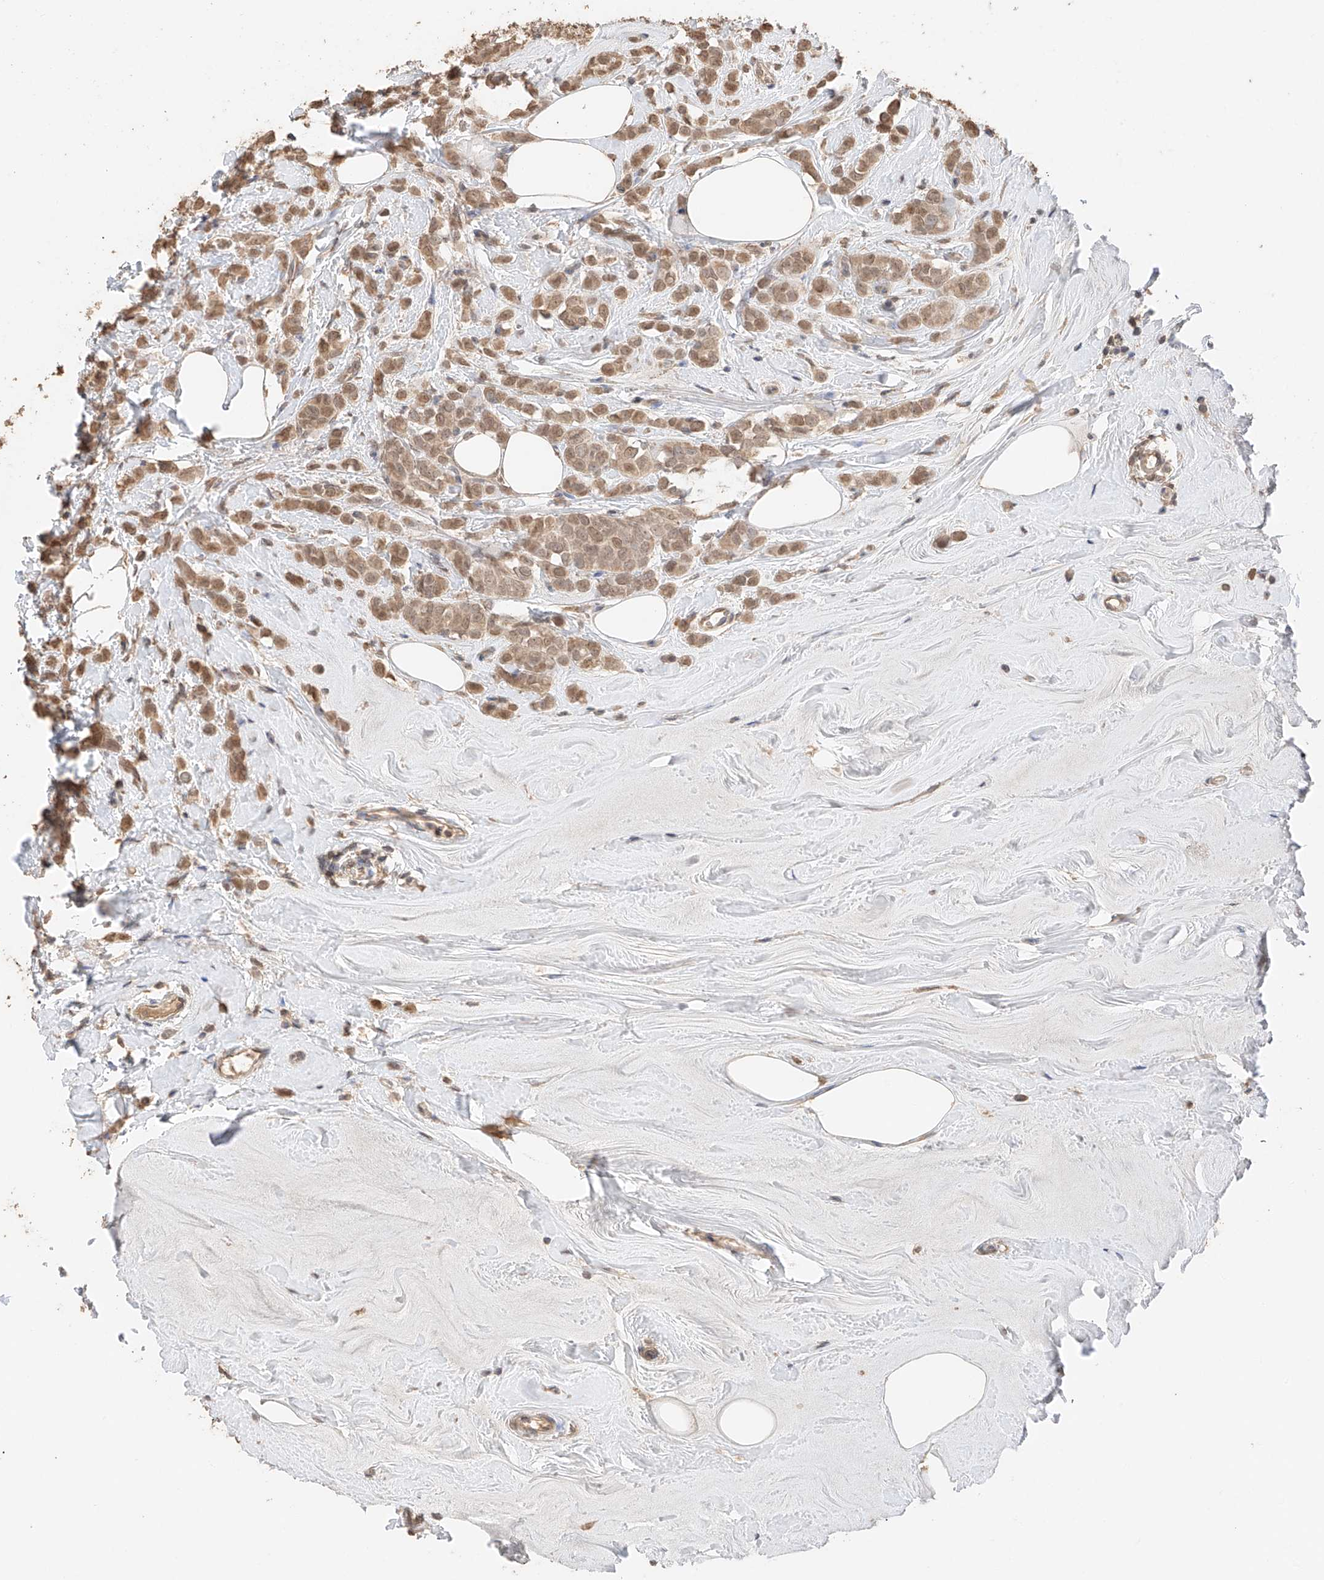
{"staining": {"intensity": "moderate", "quantity": ">75%", "location": "cytoplasmic/membranous,nuclear"}, "tissue": "breast cancer", "cell_type": "Tumor cells", "image_type": "cancer", "snomed": [{"axis": "morphology", "description": "Lobular carcinoma"}, {"axis": "topography", "description": "Breast"}], "caption": "Tumor cells display medium levels of moderate cytoplasmic/membranous and nuclear staining in about >75% of cells in human breast lobular carcinoma. (Stains: DAB (3,3'-diaminobenzidine) in brown, nuclei in blue, Microscopy: brightfield microscopy at high magnification).", "gene": "IL22RA2", "patient": {"sex": "female", "age": 47}}